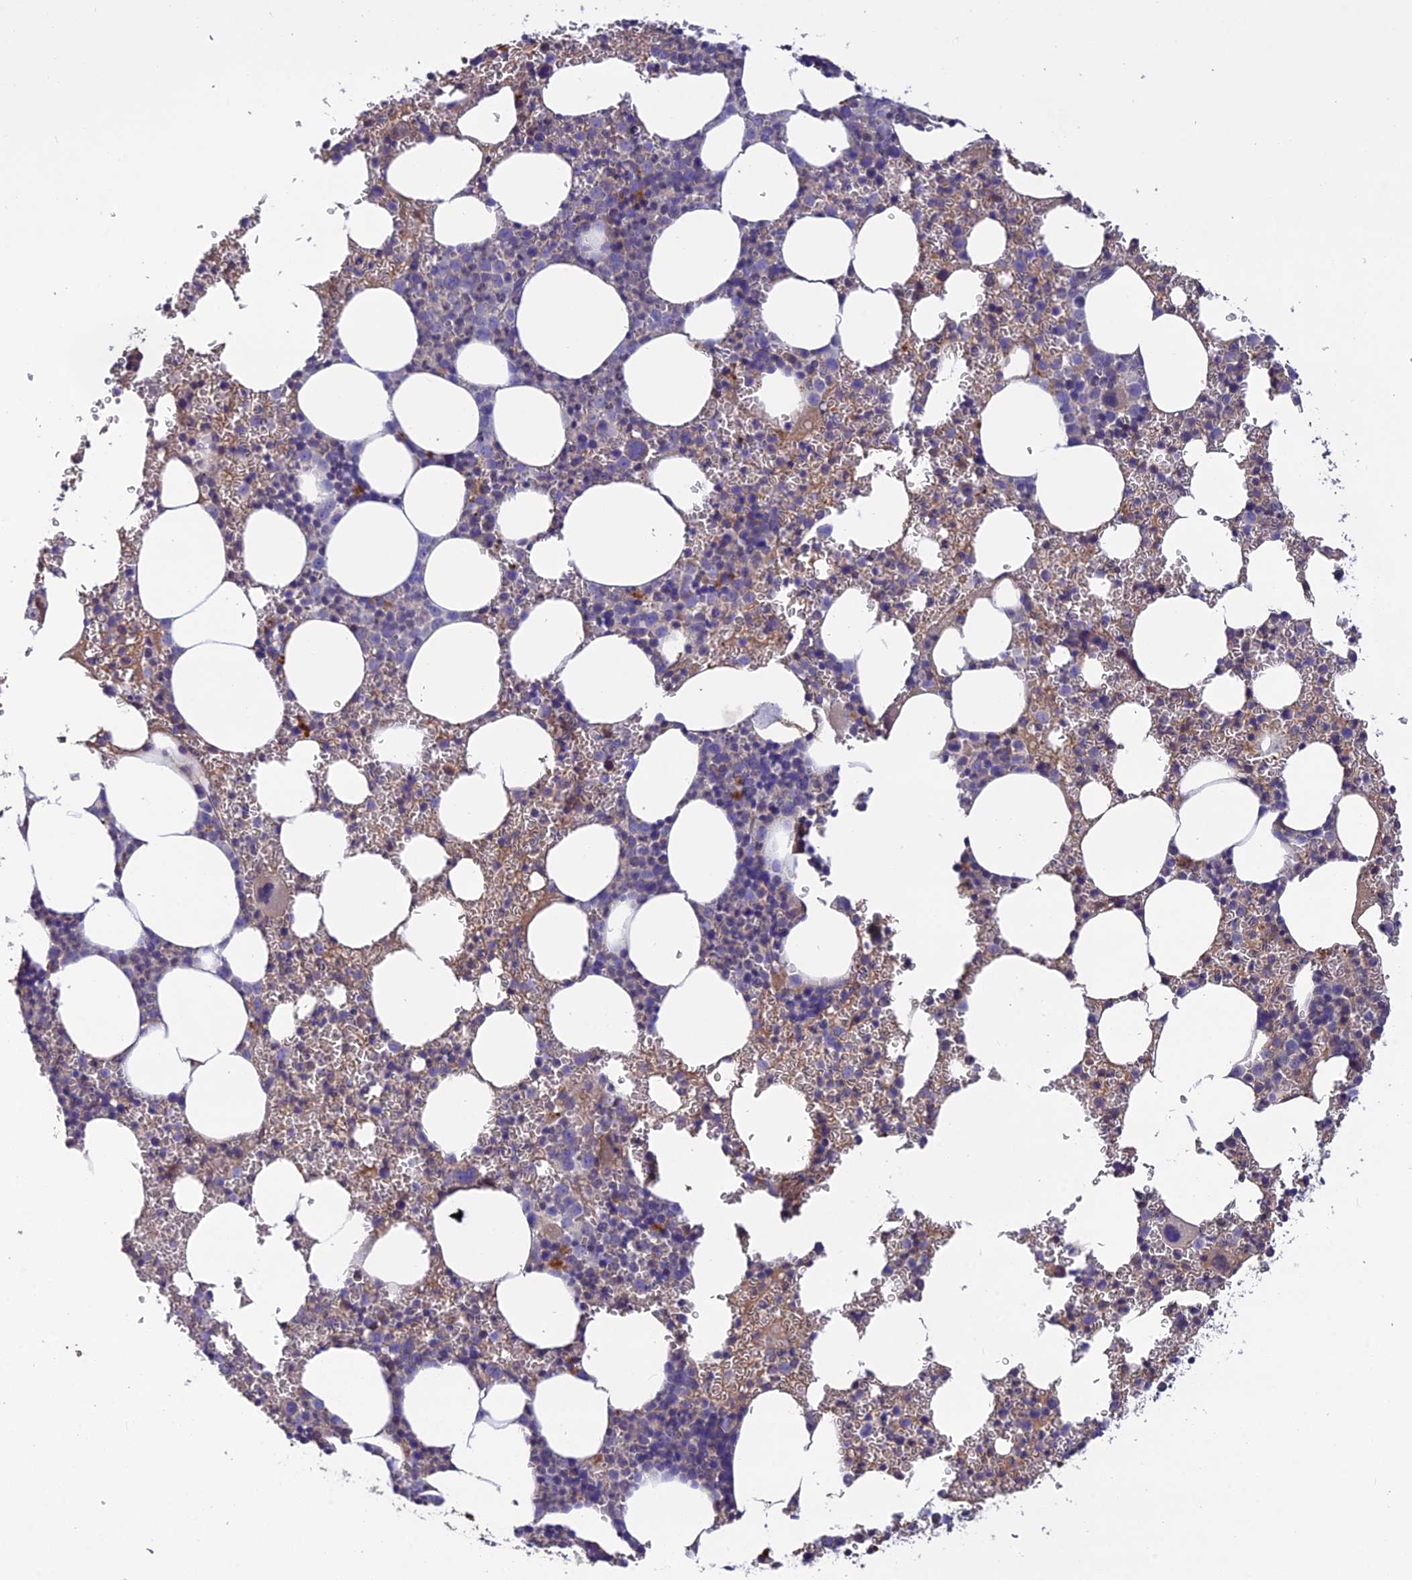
{"staining": {"intensity": "moderate", "quantity": "<25%", "location": "cytoplasmic/membranous"}, "tissue": "bone marrow", "cell_type": "Hematopoietic cells", "image_type": "normal", "snomed": [{"axis": "morphology", "description": "Normal tissue, NOS"}, {"axis": "topography", "description": "Bone marrow"}], "caption": "Immunohistochemistry photomicrograph of normal bone marrow: bone marrow stained using IHC shows low levels of moderate protein expression localized specifically in the cytoplasmic/membranous of hematopoietic cells, appearing as a cytoplasmic/membranous brown color.", "gene": "PZP", "patient": {"sex": "female", "age": 78}}